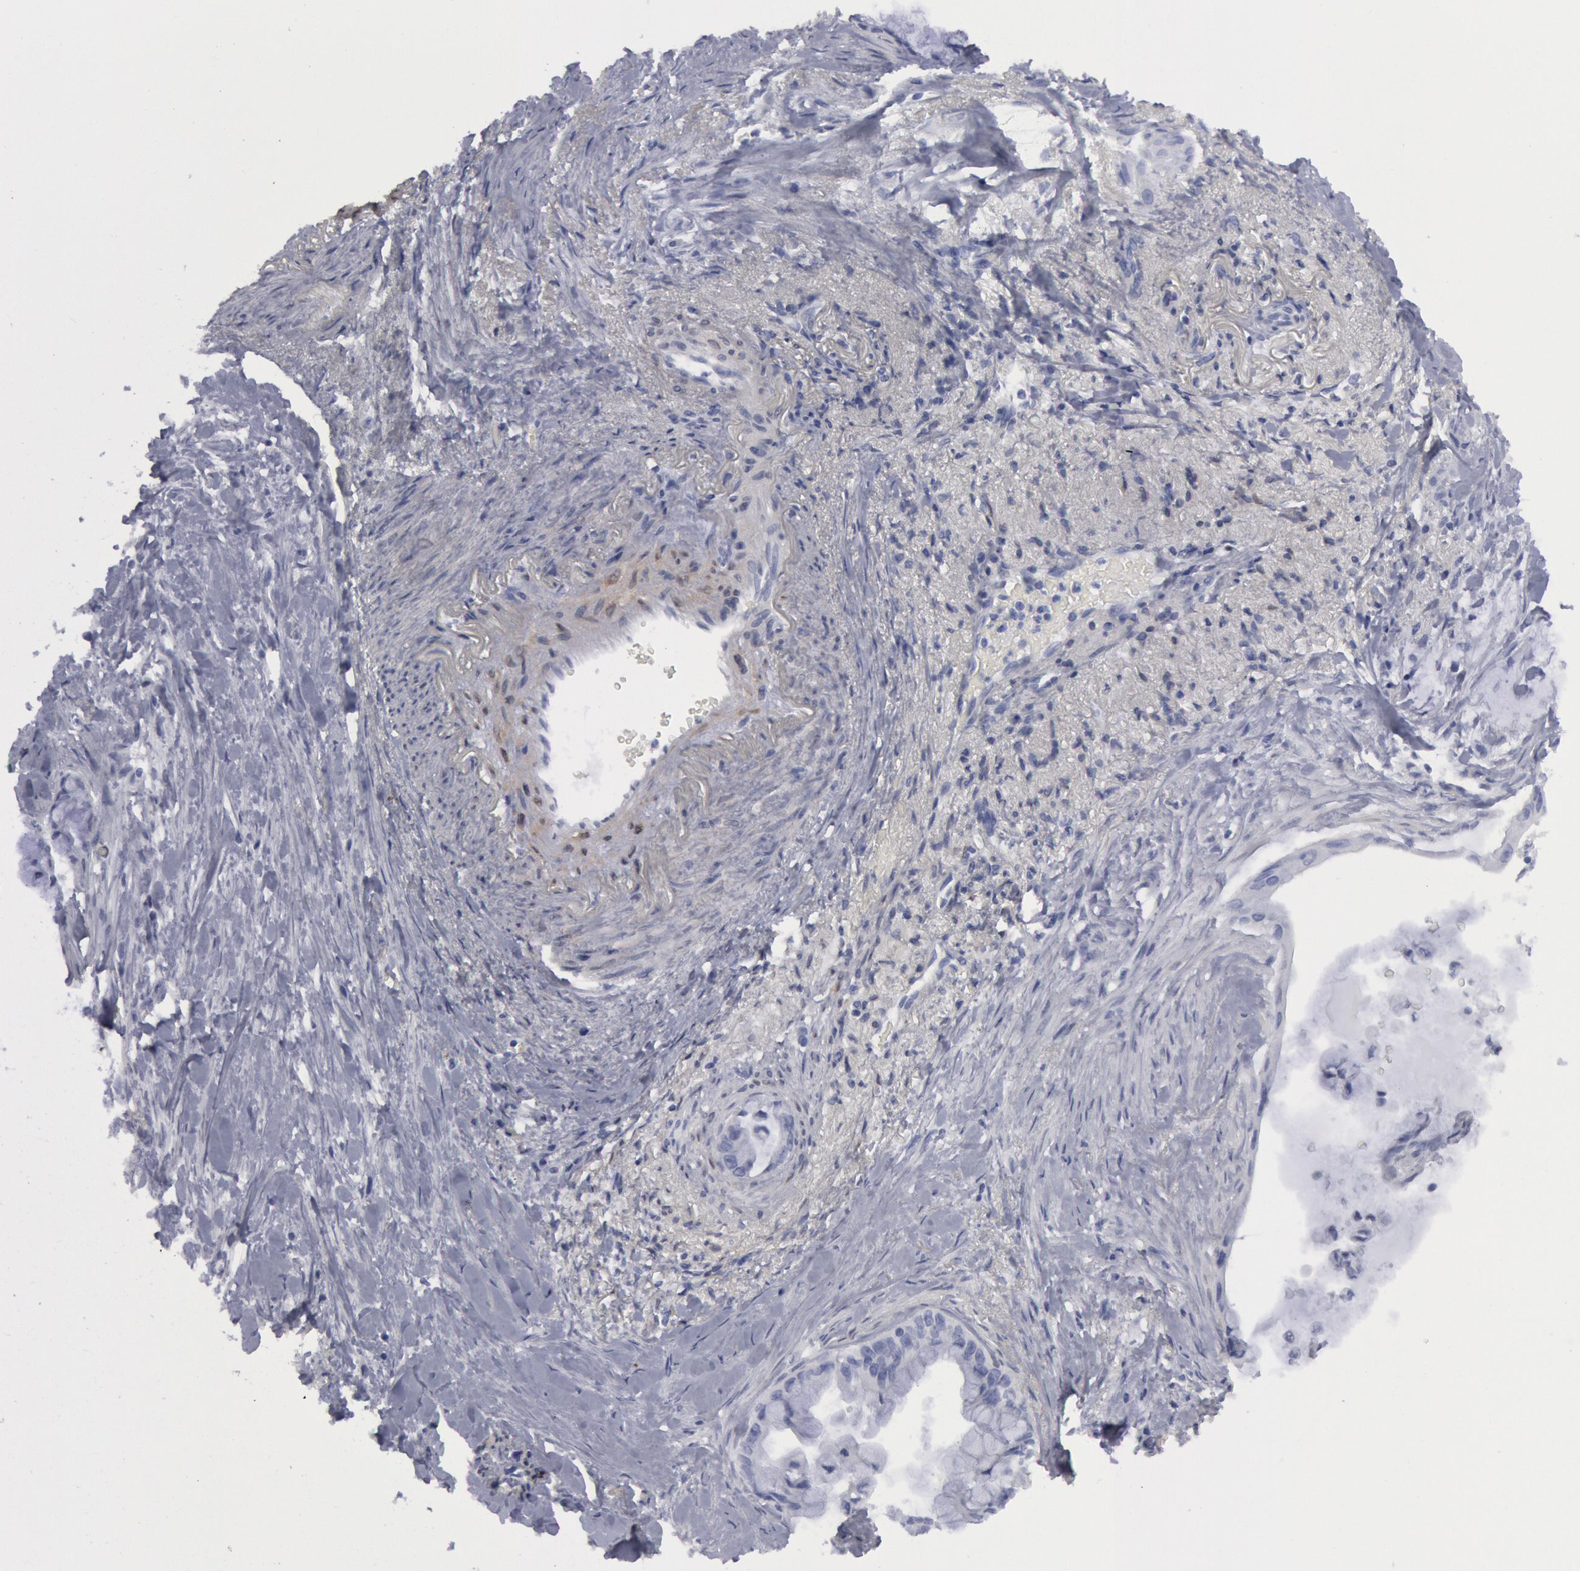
{"staining": {"intensity": "negative", "quantity": "none", "location": "none"}, "tissue": "pancreatic cancer", "cell_type": "Tumor cells", "image_type": "cancer", "snomed": [{"axis": "morphology", "description": "Adenocarcinoma, NOS"}, {"axis": "topography", "description": "Pancreas"}], "caption": "High magnification brightfield microscopy of adenocarcinoma (pancreatic) stained with DAB (3,3'-diaminobenzidine) (brown) and counterstained with hematoxylin (blue): tumor cells show no significant positivity. The staining is performed using DAB (3,3'-diaminobenzidine) brown chromogen with nuclei counter-stained in using hematoxylin.", "gene": "FHL1", "patient": {"sex": "male", "age": 59}}